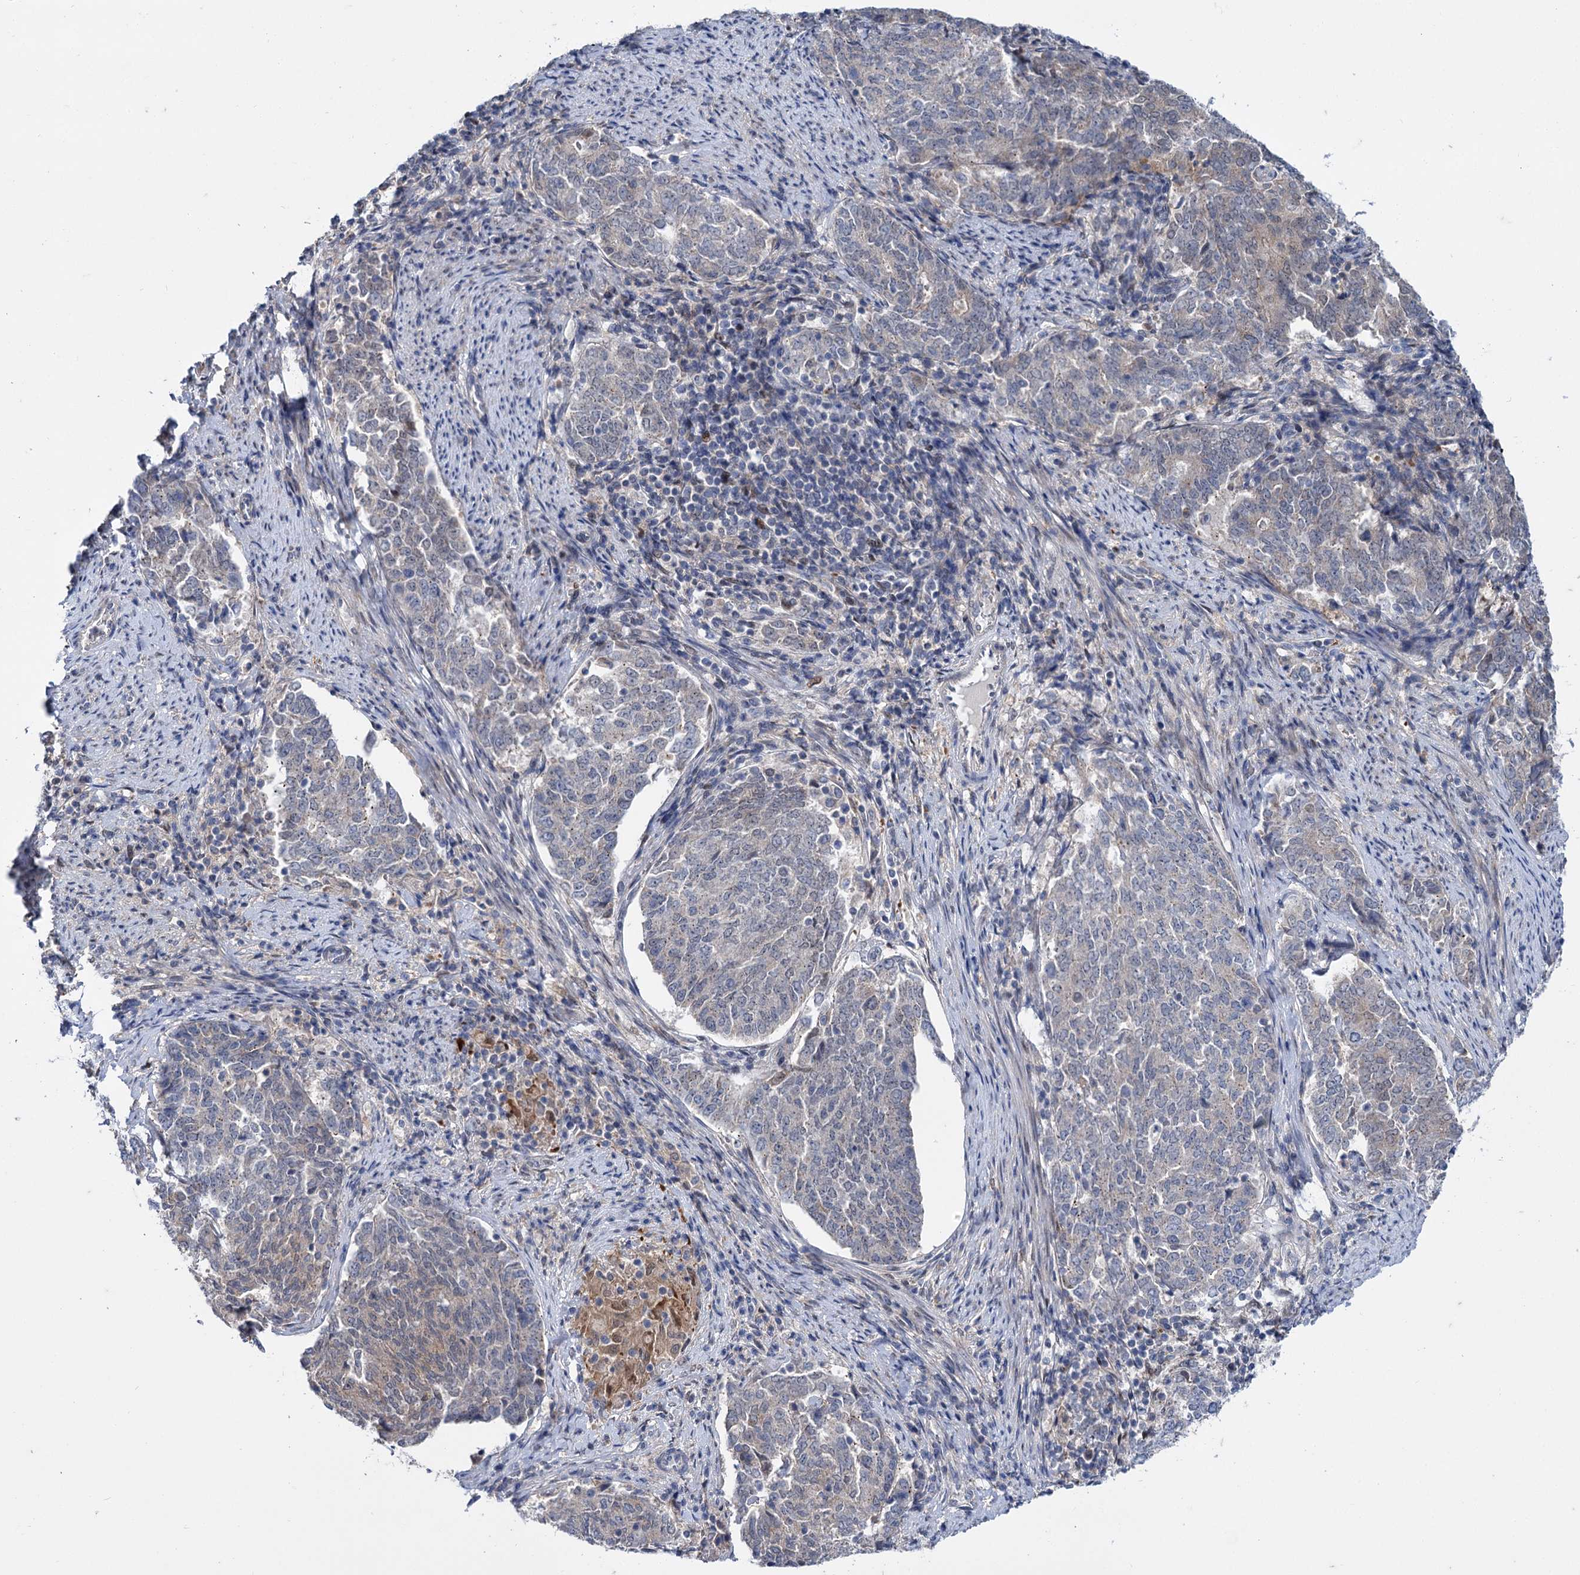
{"staining": {"intensity": "weak", "quantity": "<25%", "location": "cytoplasmic/membranous"}, "tissue": "endometrial cancer", "cell_type": "Tumor cells", "image_type": "cancer", "snomed": [{"axis": "morphology", "description": "Adenocarcinoma, NOS"}, {"axis": "topography", "description": "Endometrium"}], "caption": "Immunohistochemistry (IHC) of adenocarcinoma (endometrial) displays no positivity in tumor cells.", "gene": "MID1IP1", "patient": {"sex": "female", "age": 80}}